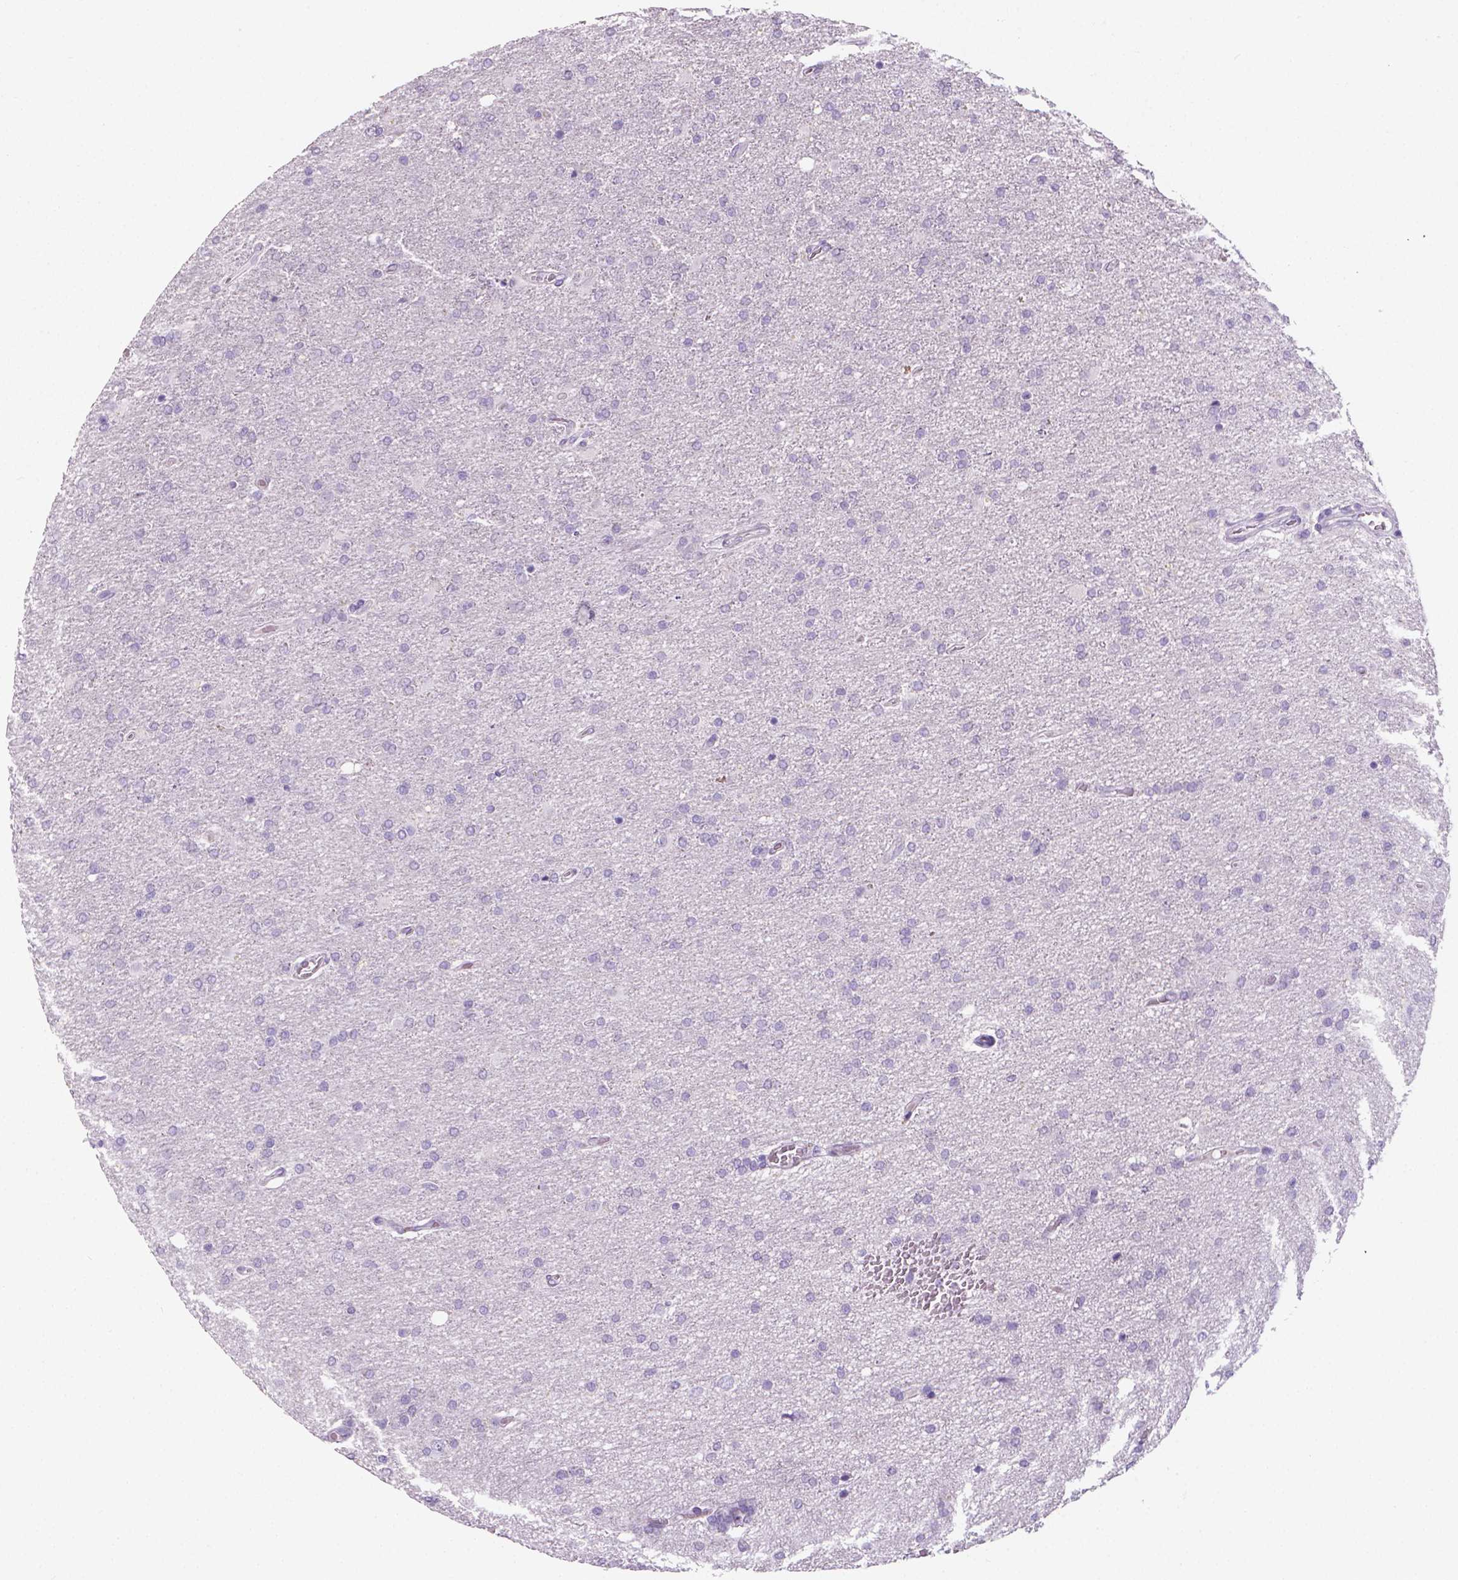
{"staining": {"intensity": "negative", "quantity": "none", "location": "none"}, "tissue": "glioma", "cell_type": "Tumor cells", "image_type": "cancer", "snomed": [{"axis": "morphology", "description": "Glioma, malignant, High grade"}, {"axis": "topography", "description": "Cerebral cortex"}], "caption": "Histopathology image shows no significant protein positivity in tumor cells of glioma.", "gene": "XPNPEP2", "patient": {"sex": "male", "age": 70}}